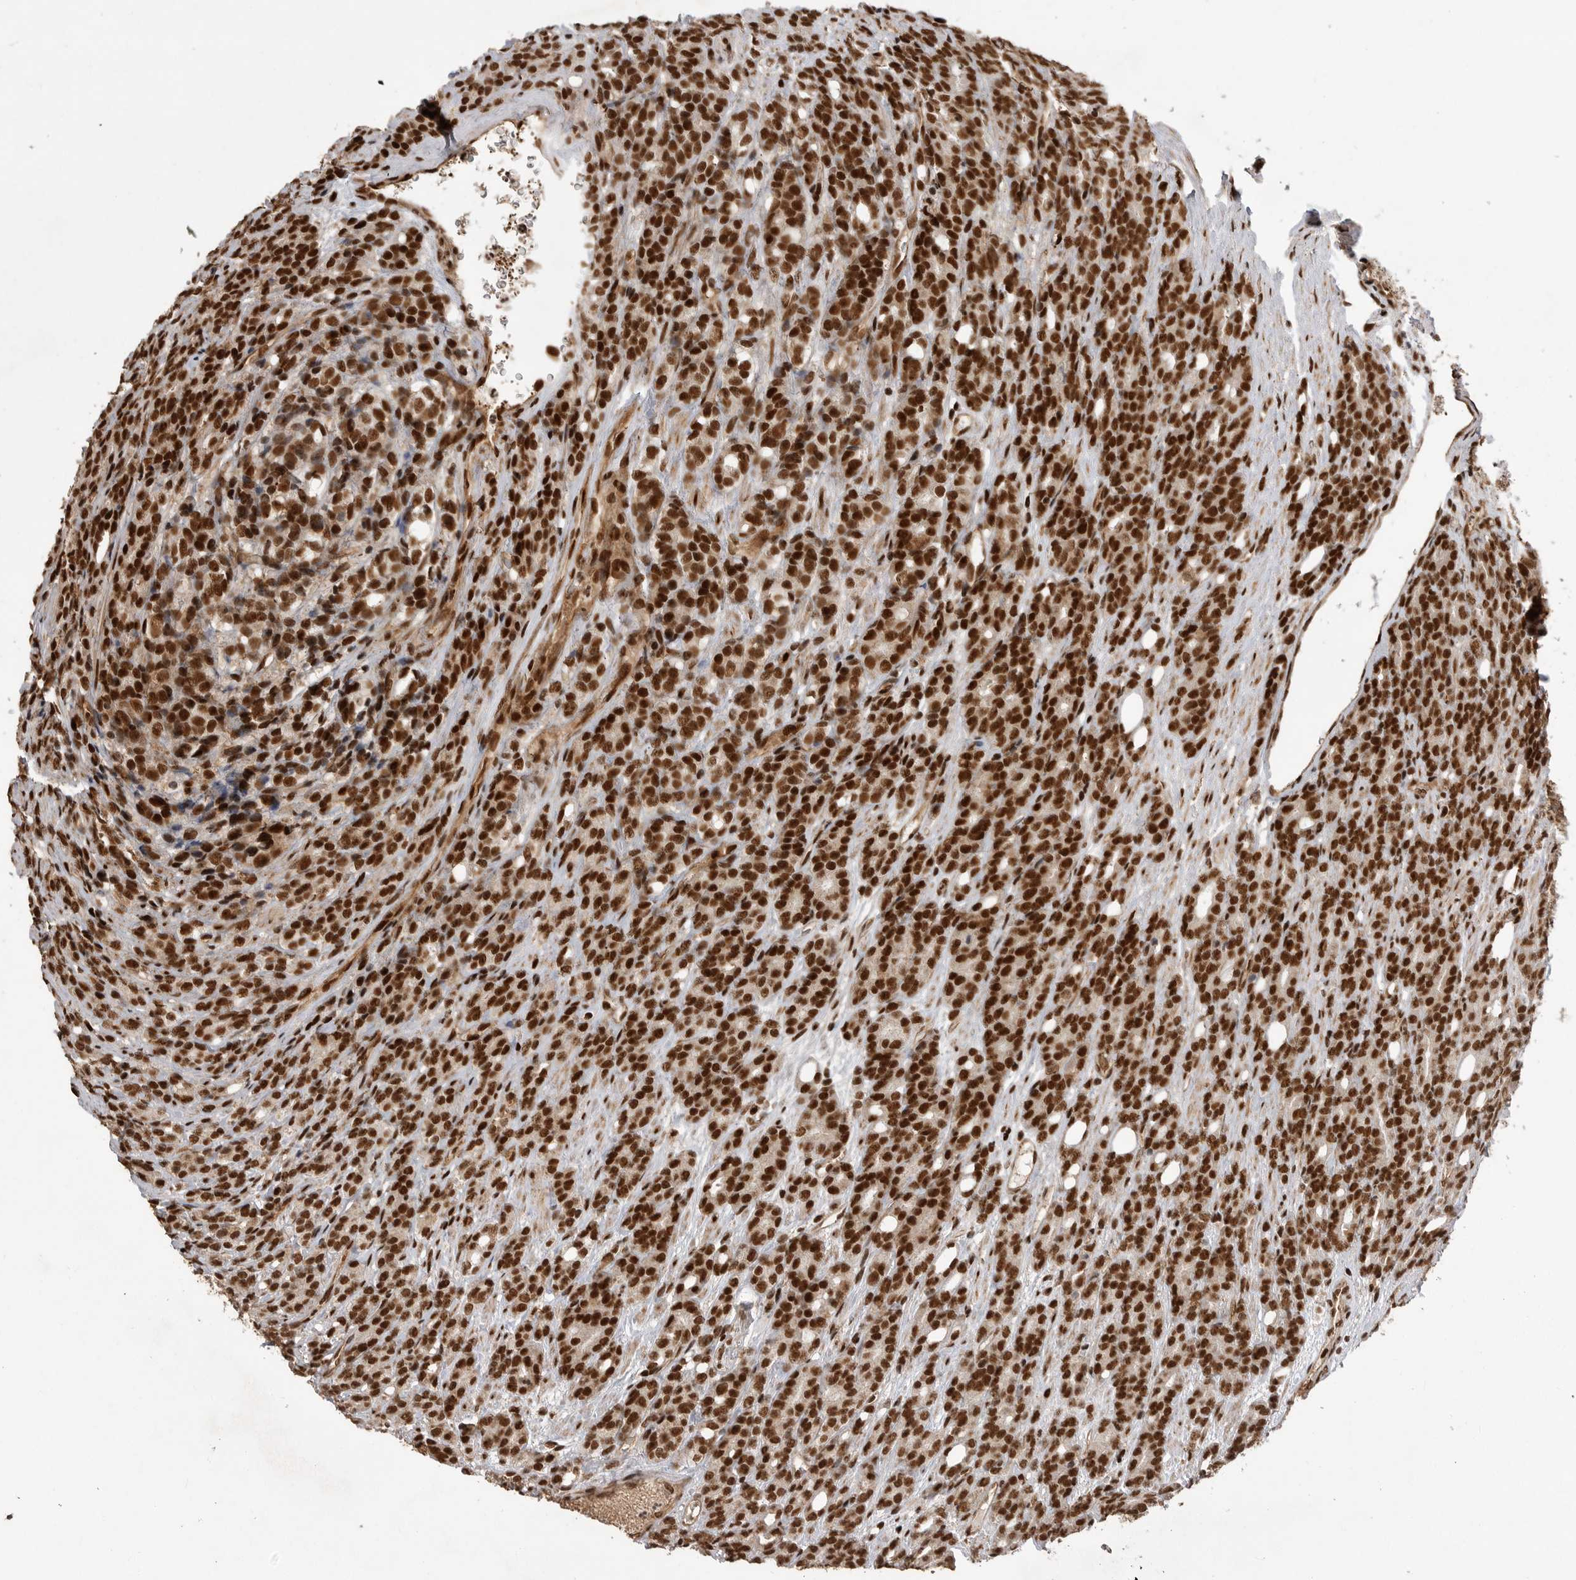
{"staining": {"intensity": "strong", "quantity": ">75%", "location": "nuclear"}, "tissue": "prostate cancer", "cell_type": "Tumor cells", "image_type": "cancer", "snomed": [{"axis": "morphology", "description": "Adenocarcinoma, High grade"}, {"axis": "topography", "description": "Prostate"}], "caption": "Prostate cancer was stained to show a protein in brown. There is high levels of strong nuclear staining in approximately >75% of tumor cells.", "gene": "PPP1R8", "patient": {"sex": "male", "age": 62}}